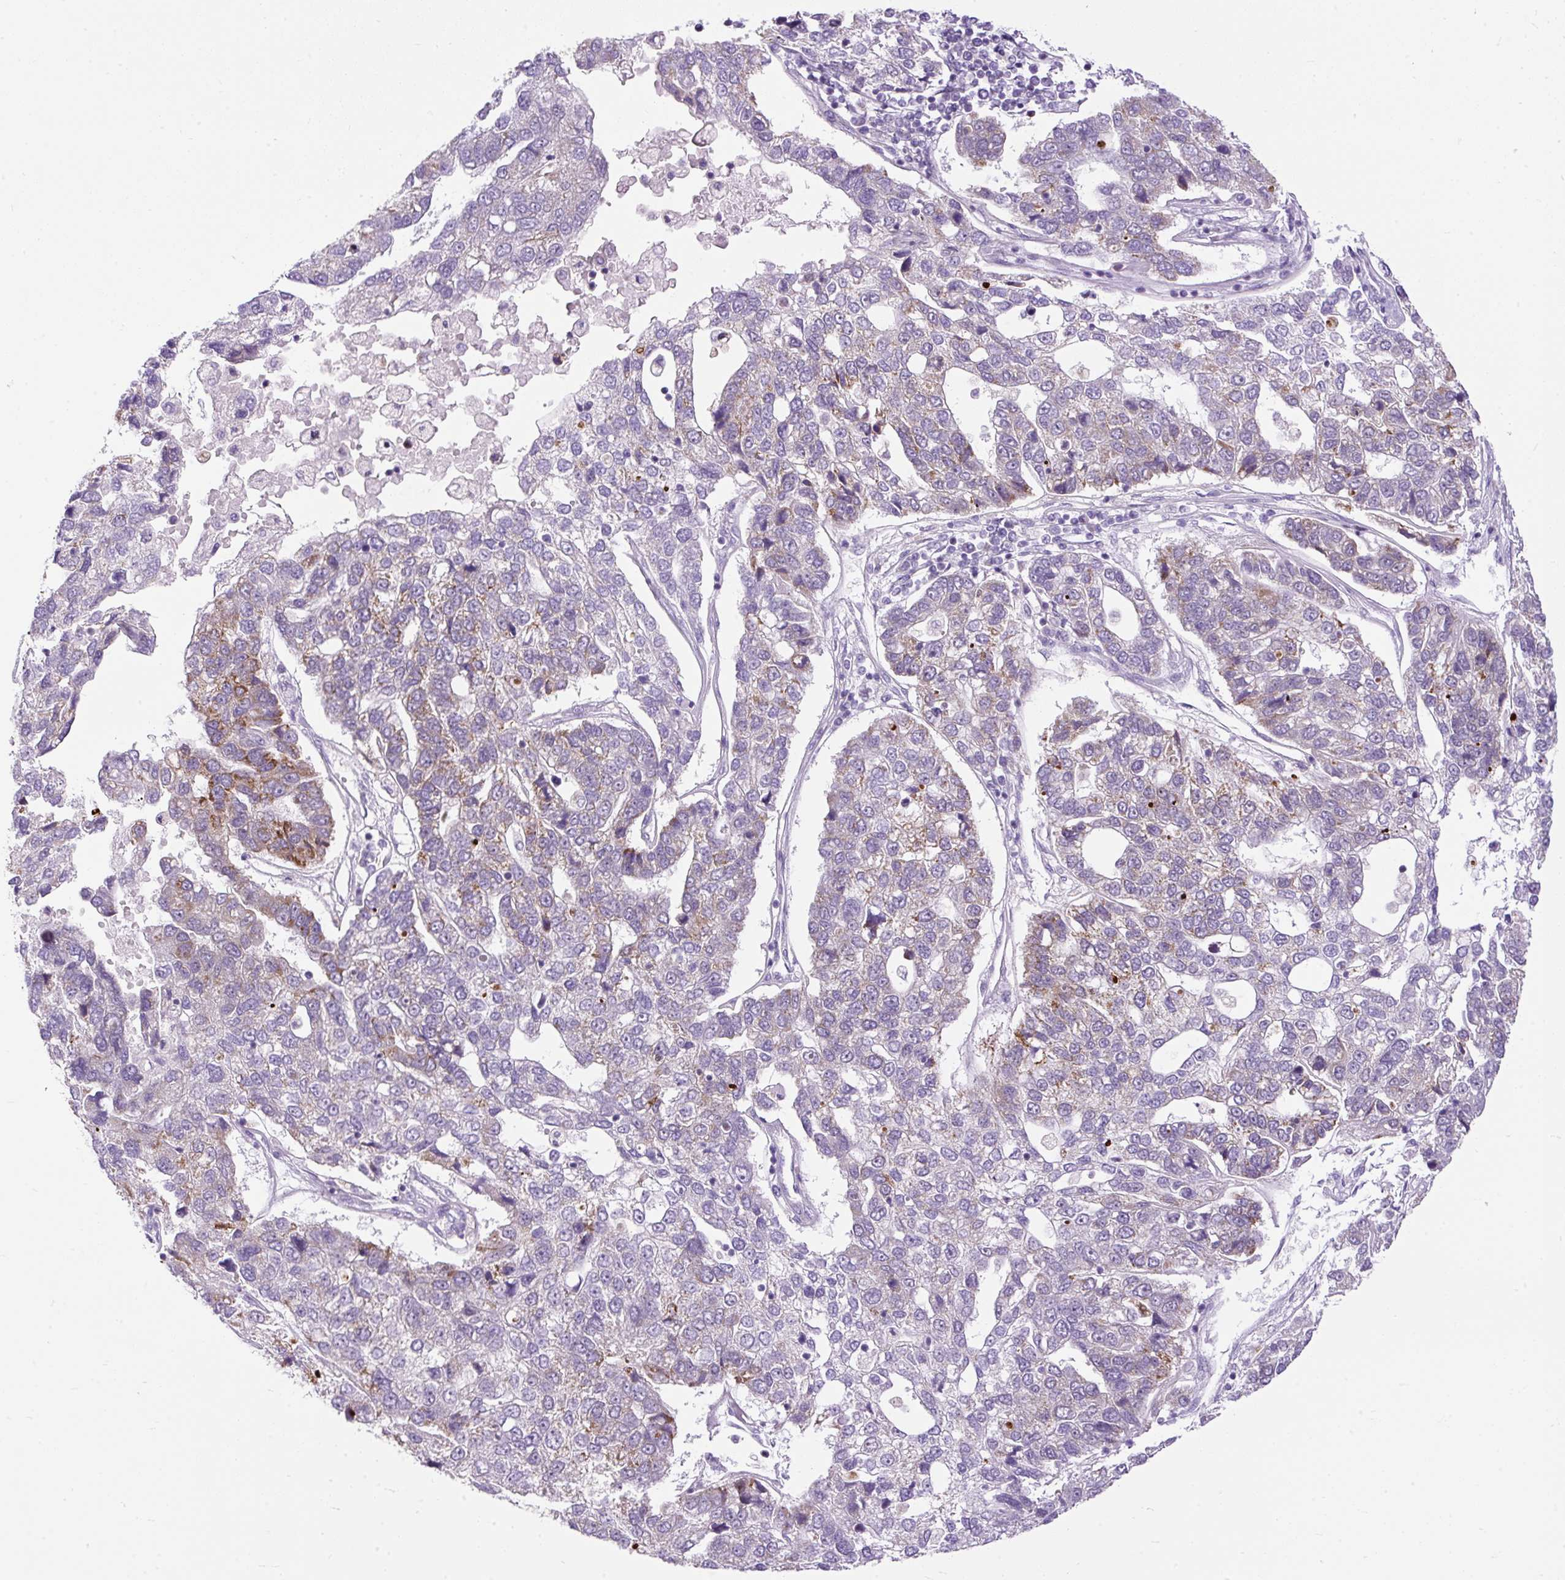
{"staining": {"intensity": "moderate", "quantity": "<25%", "location": "cytoplasmic/membranous"}, "tissue": "pancreatic cancer", "cell_type": "Tumor cells", "image_type": "cancer", "snomed": [{"axis": "morphology", "description": "Adenocarcinoma, NOS"}, {"axis": "topography", "description": "Pancreas"}], "caption": "A brown stain labels moderate cytoplasmic/membranous positivity of a protein in human adenocarcinoma (pancreatic) tumor cells.", "gene": "FMC1", "patient": {"sex": "female", "age": 61}}